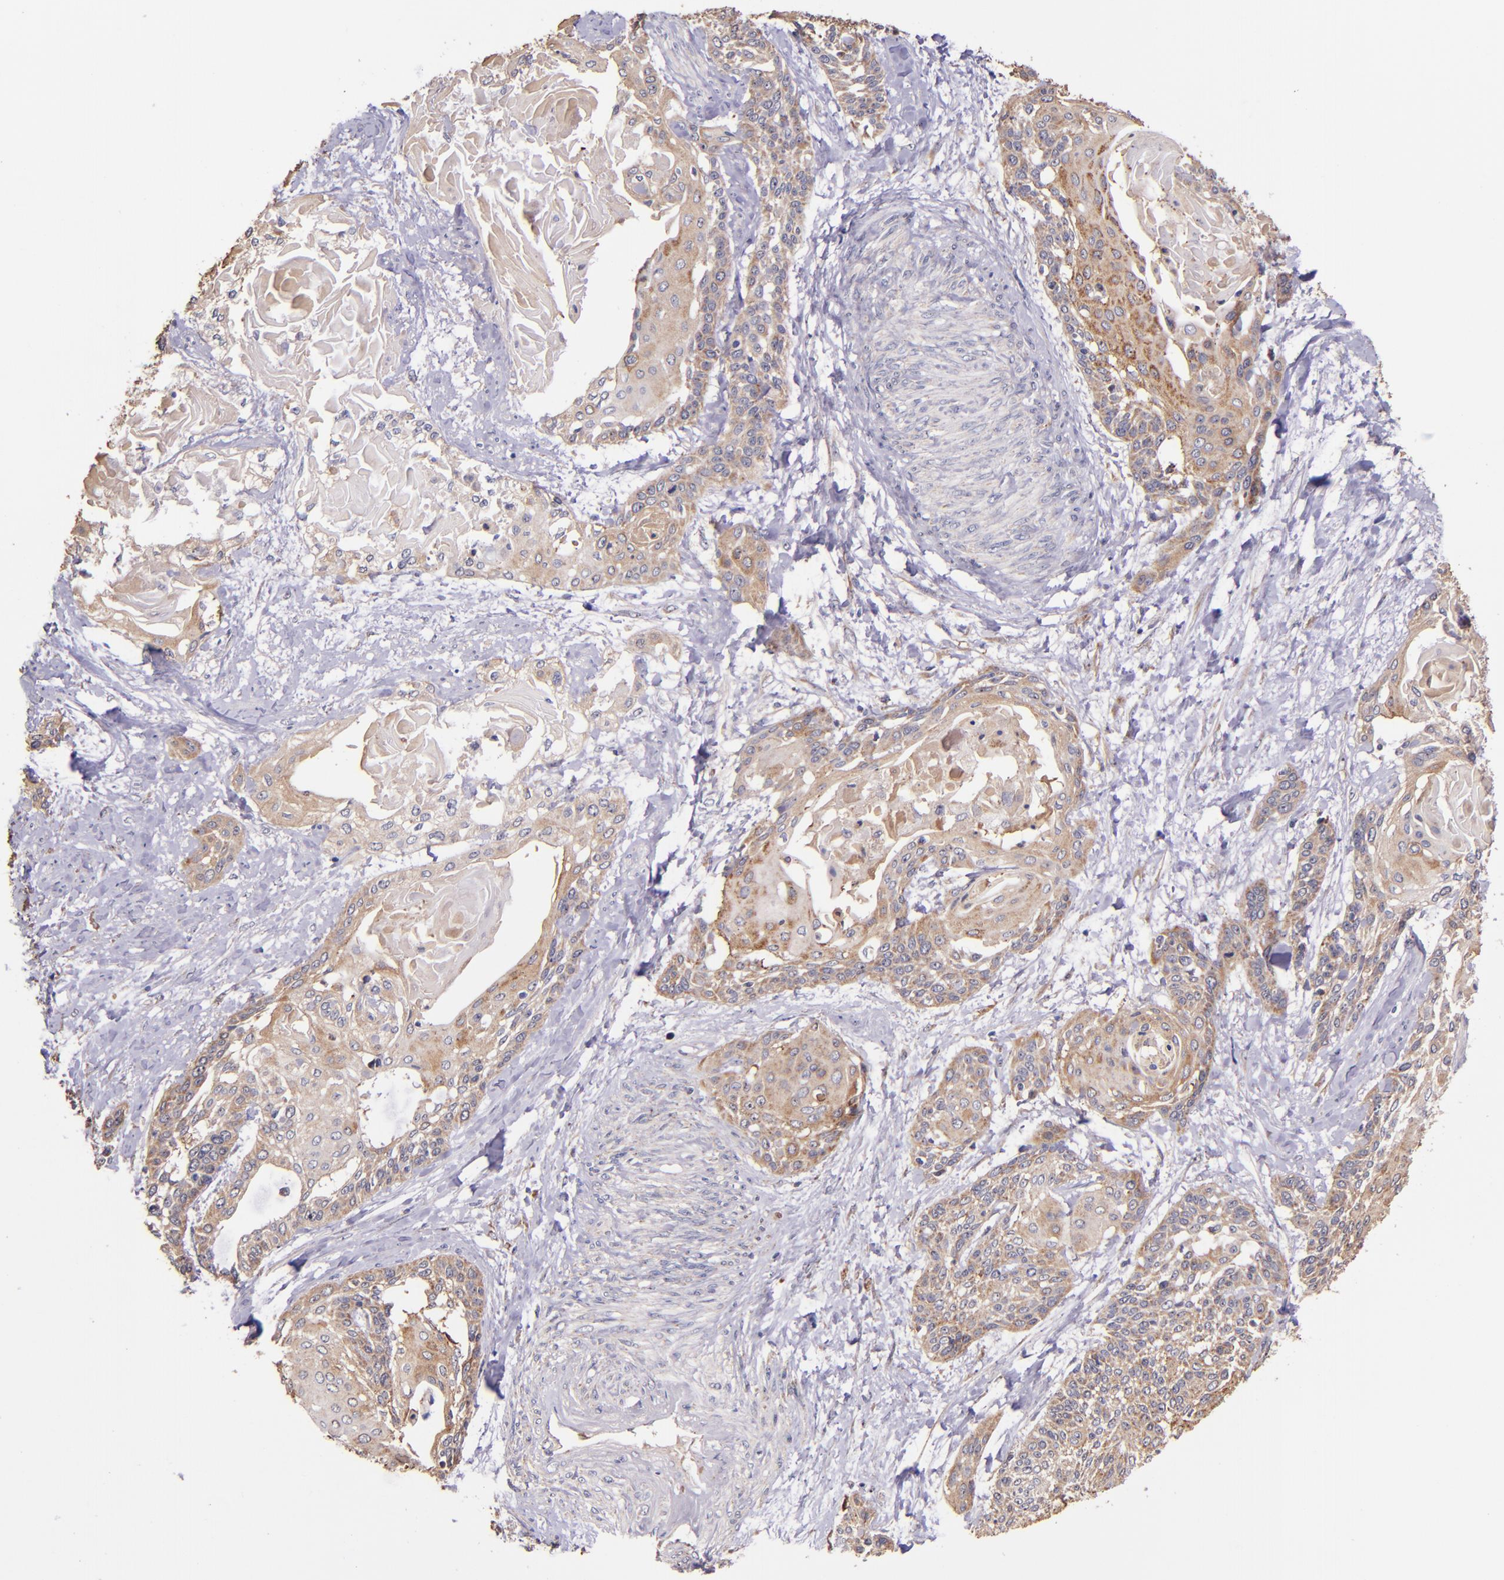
{"staining": {"intensity": "moderate", "quantity": ">75%", "location": "cytoplasmic/membranous"}, "tissue": "cervical cancer", "cell_type": "Tumor cells", "image_type": "cancer", "snomed": [{"axis": "morphology", "description": "Squamous cell carcinoma, NOS"}, {"axis": "topography", "description": "Cervix"}], "caption": "This is an image of immunohistochemistry (IHC) staining of squamous cell carcinoma (cervical), which shows moderate staining in the cytoplasmic/membranous of tumor cells.", "gene": "SHC1", "patient": {"sex": "female", "age": 57}}